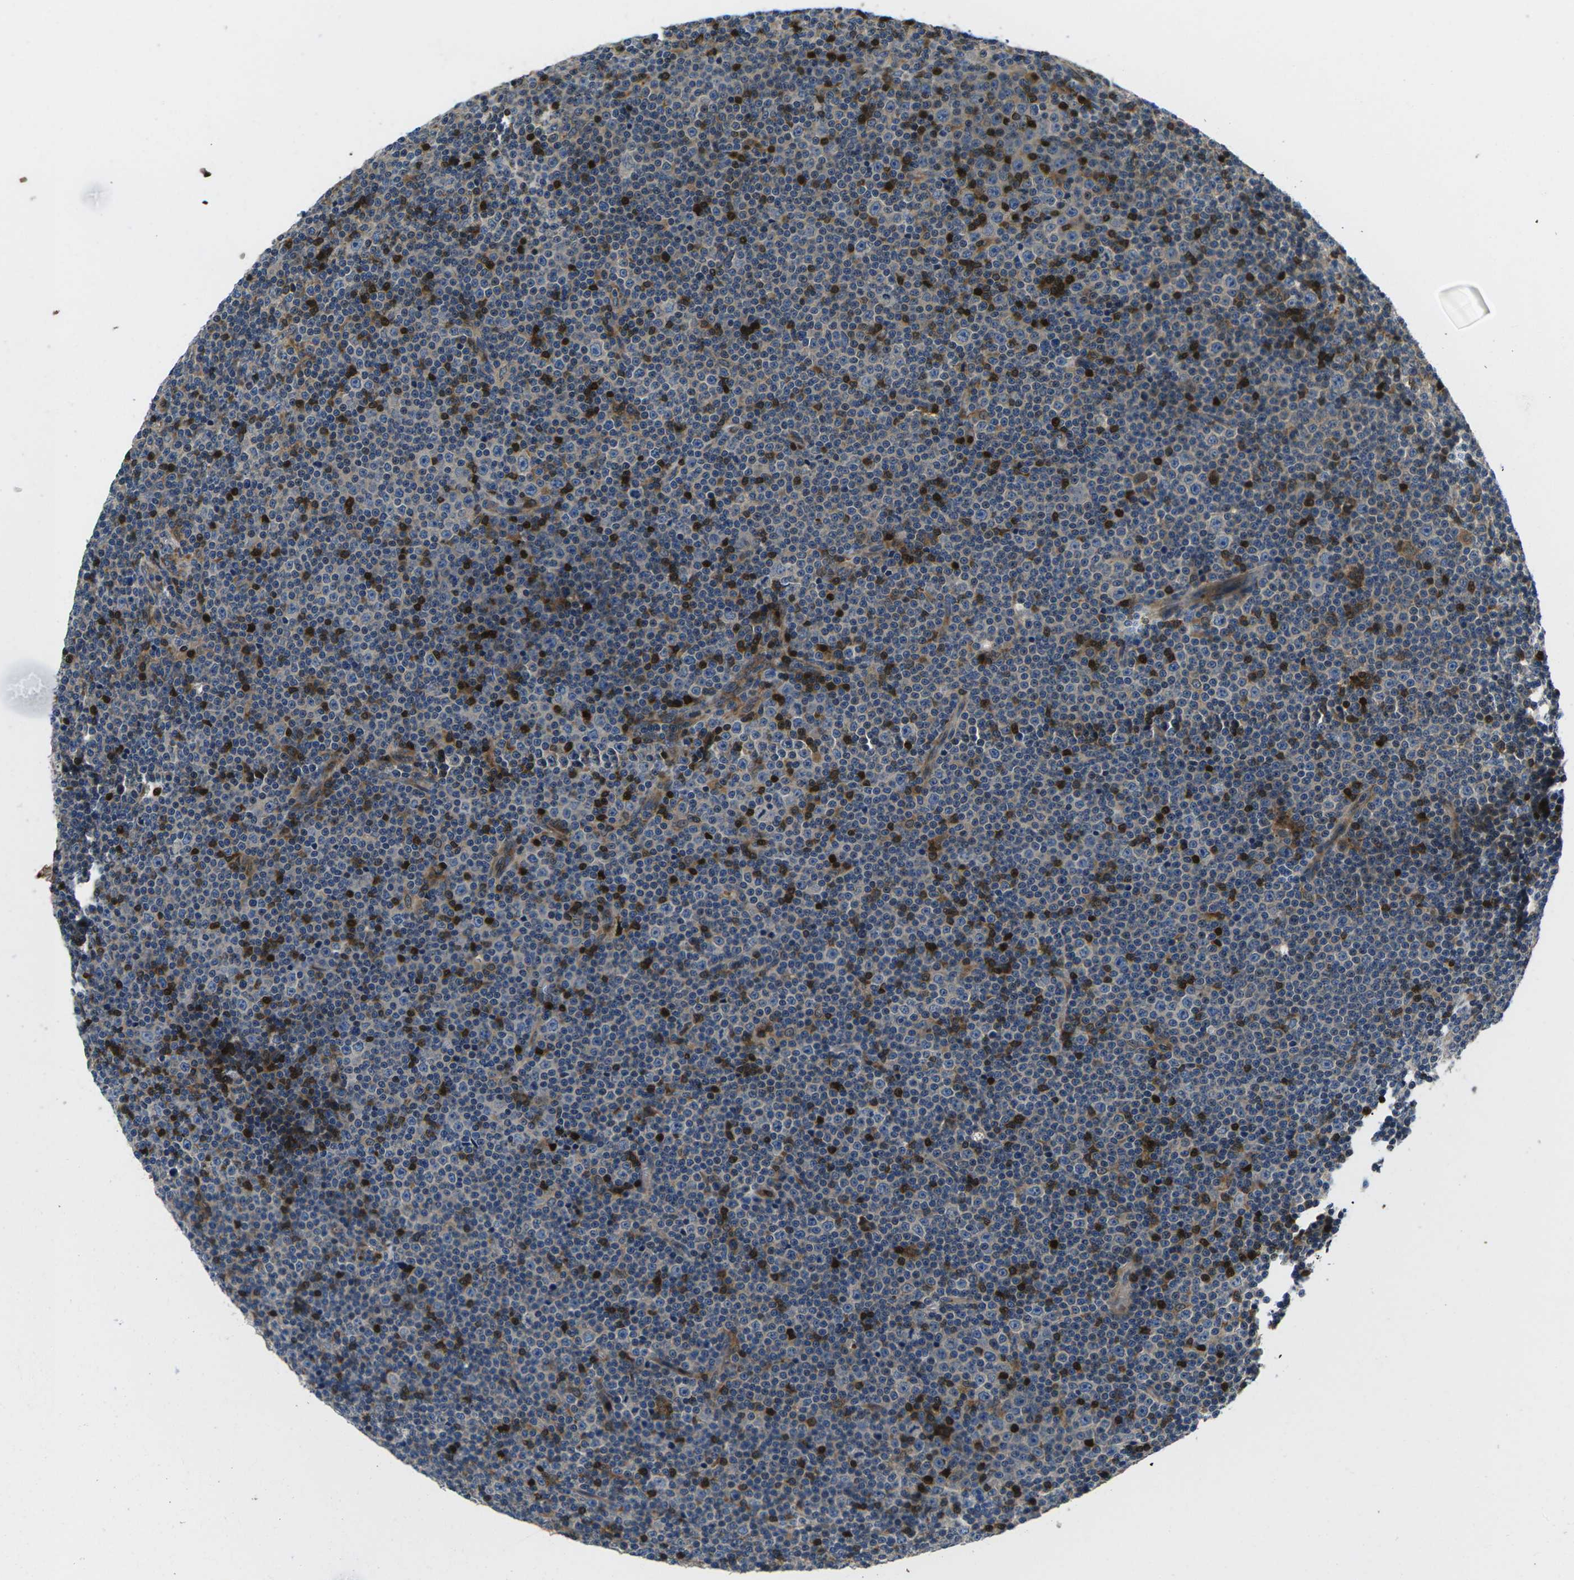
{"staining": {"intensity": "negative", "quantity": "none", "location": "none"}, "tissue": "lymphoma", "cell_type": "Tumor cells", "image_type": "cancer", "snomed": [{"axis": "morphology", "description": "Malignant lymphoma, non-Hodgkin's type, Low grade"}, {"axis": "topography", "description": "Lymph node"}], "caption": "High power microscopy photomicrograph of an immunohistochemistry micrograph of lymphoma, revealing no significant staining in tumor cells.", "gene": "PLCE1", "patient": {"sex": "female", "age": 67}}